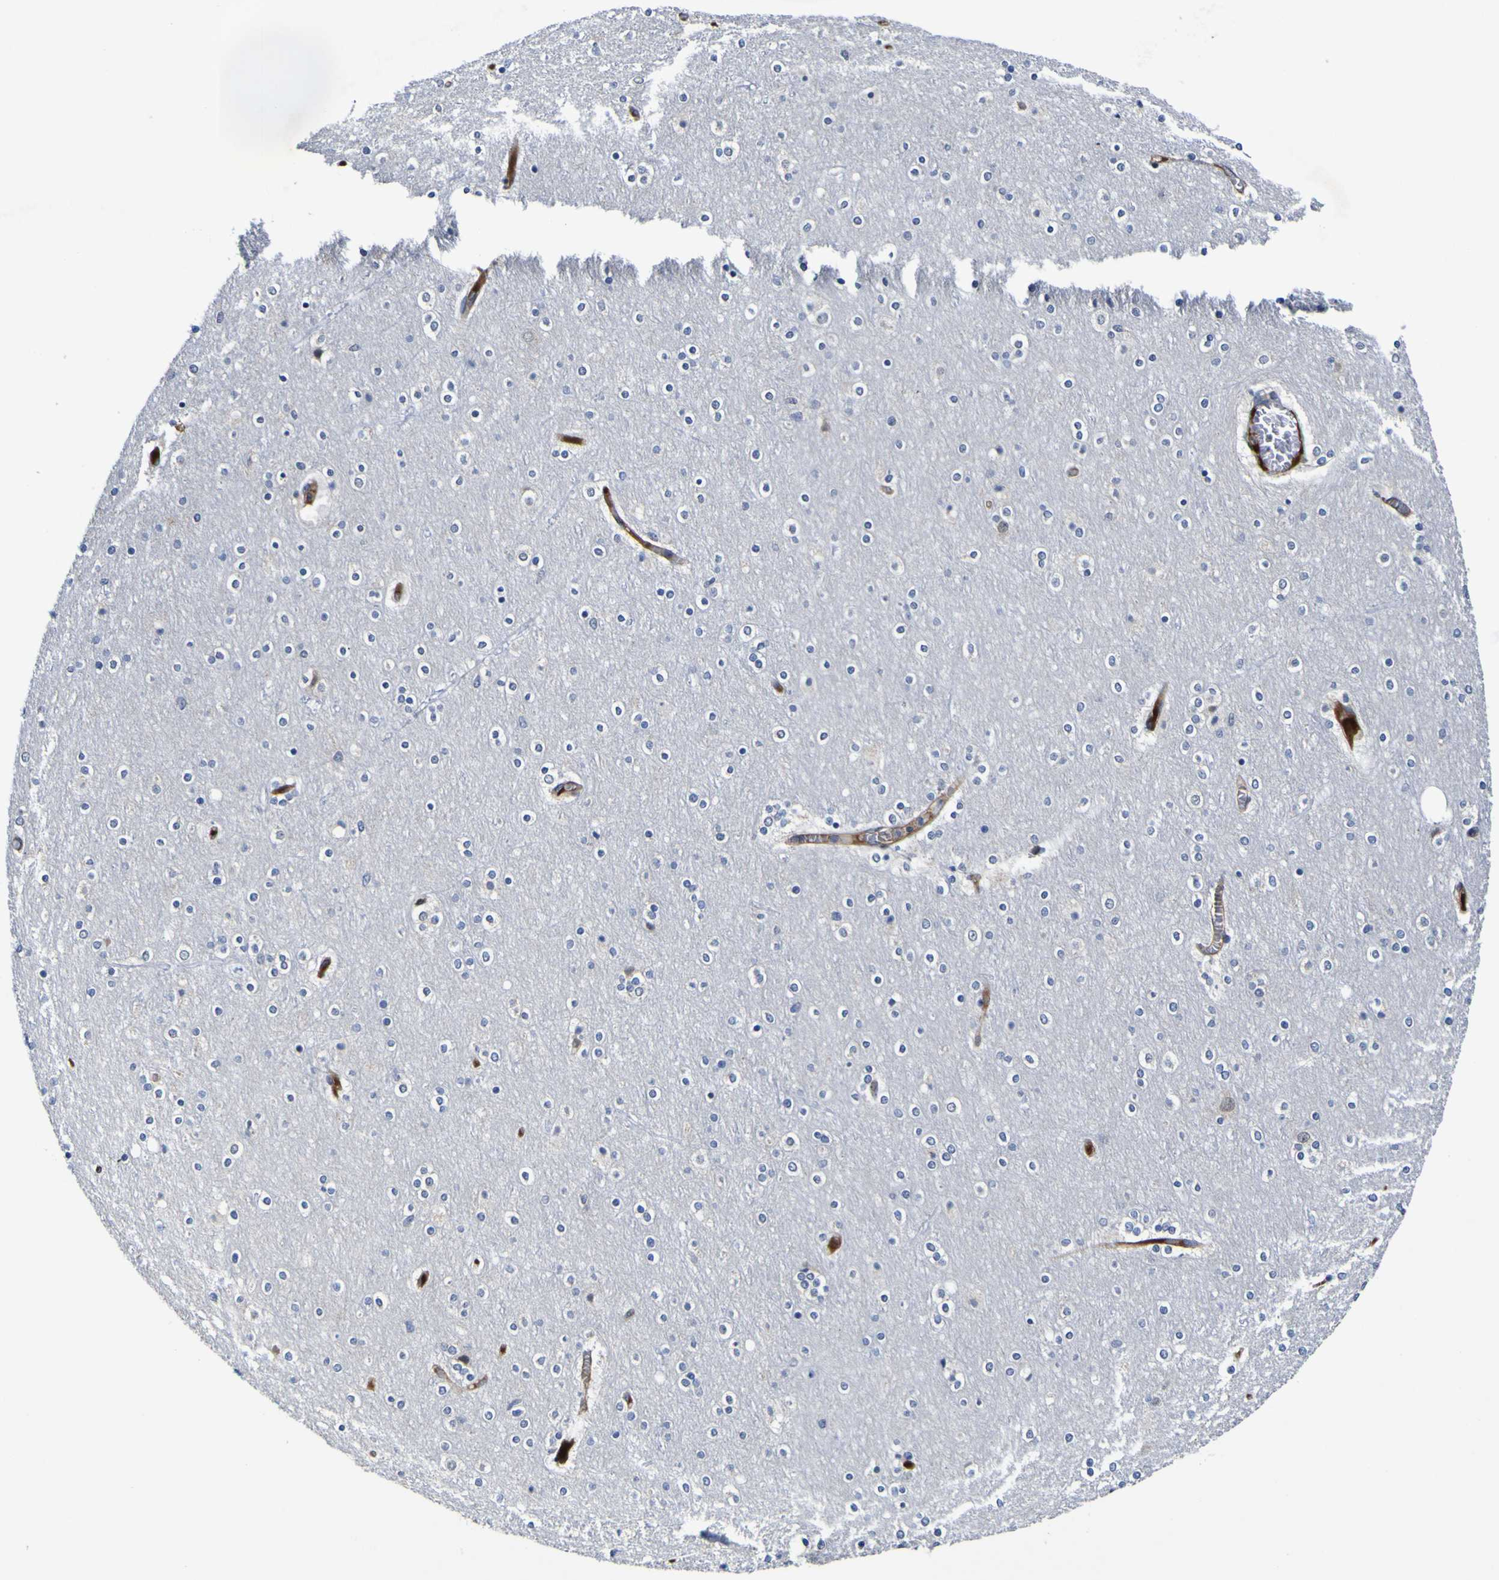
{"staining": {"intensity": "weak", "quantity": "25%-75%", "location": "cytoplasmic/membranous"}, "tissue": "cerebral cortex", "cell_type": "Endothelial cells", "image_type": "normal", "snomed": [{"axis": "morphology", "description": "Normal tissue, NOS"}, {"axis": "topography", "description": "Cerebral cortex"}], "caption": "Brown immunohistochemical staining in normal human cerebral cortex demonstrates weak cytoplasmic/membranous expression in about 25%-75% of endothelial cells. The protein is stained brown, and the nuclei are stained in blue (DAB IHC with brightfield microscopy, high magnification).", "gene": "CCL2", "patient": {"sex": "female", "age": 54}}